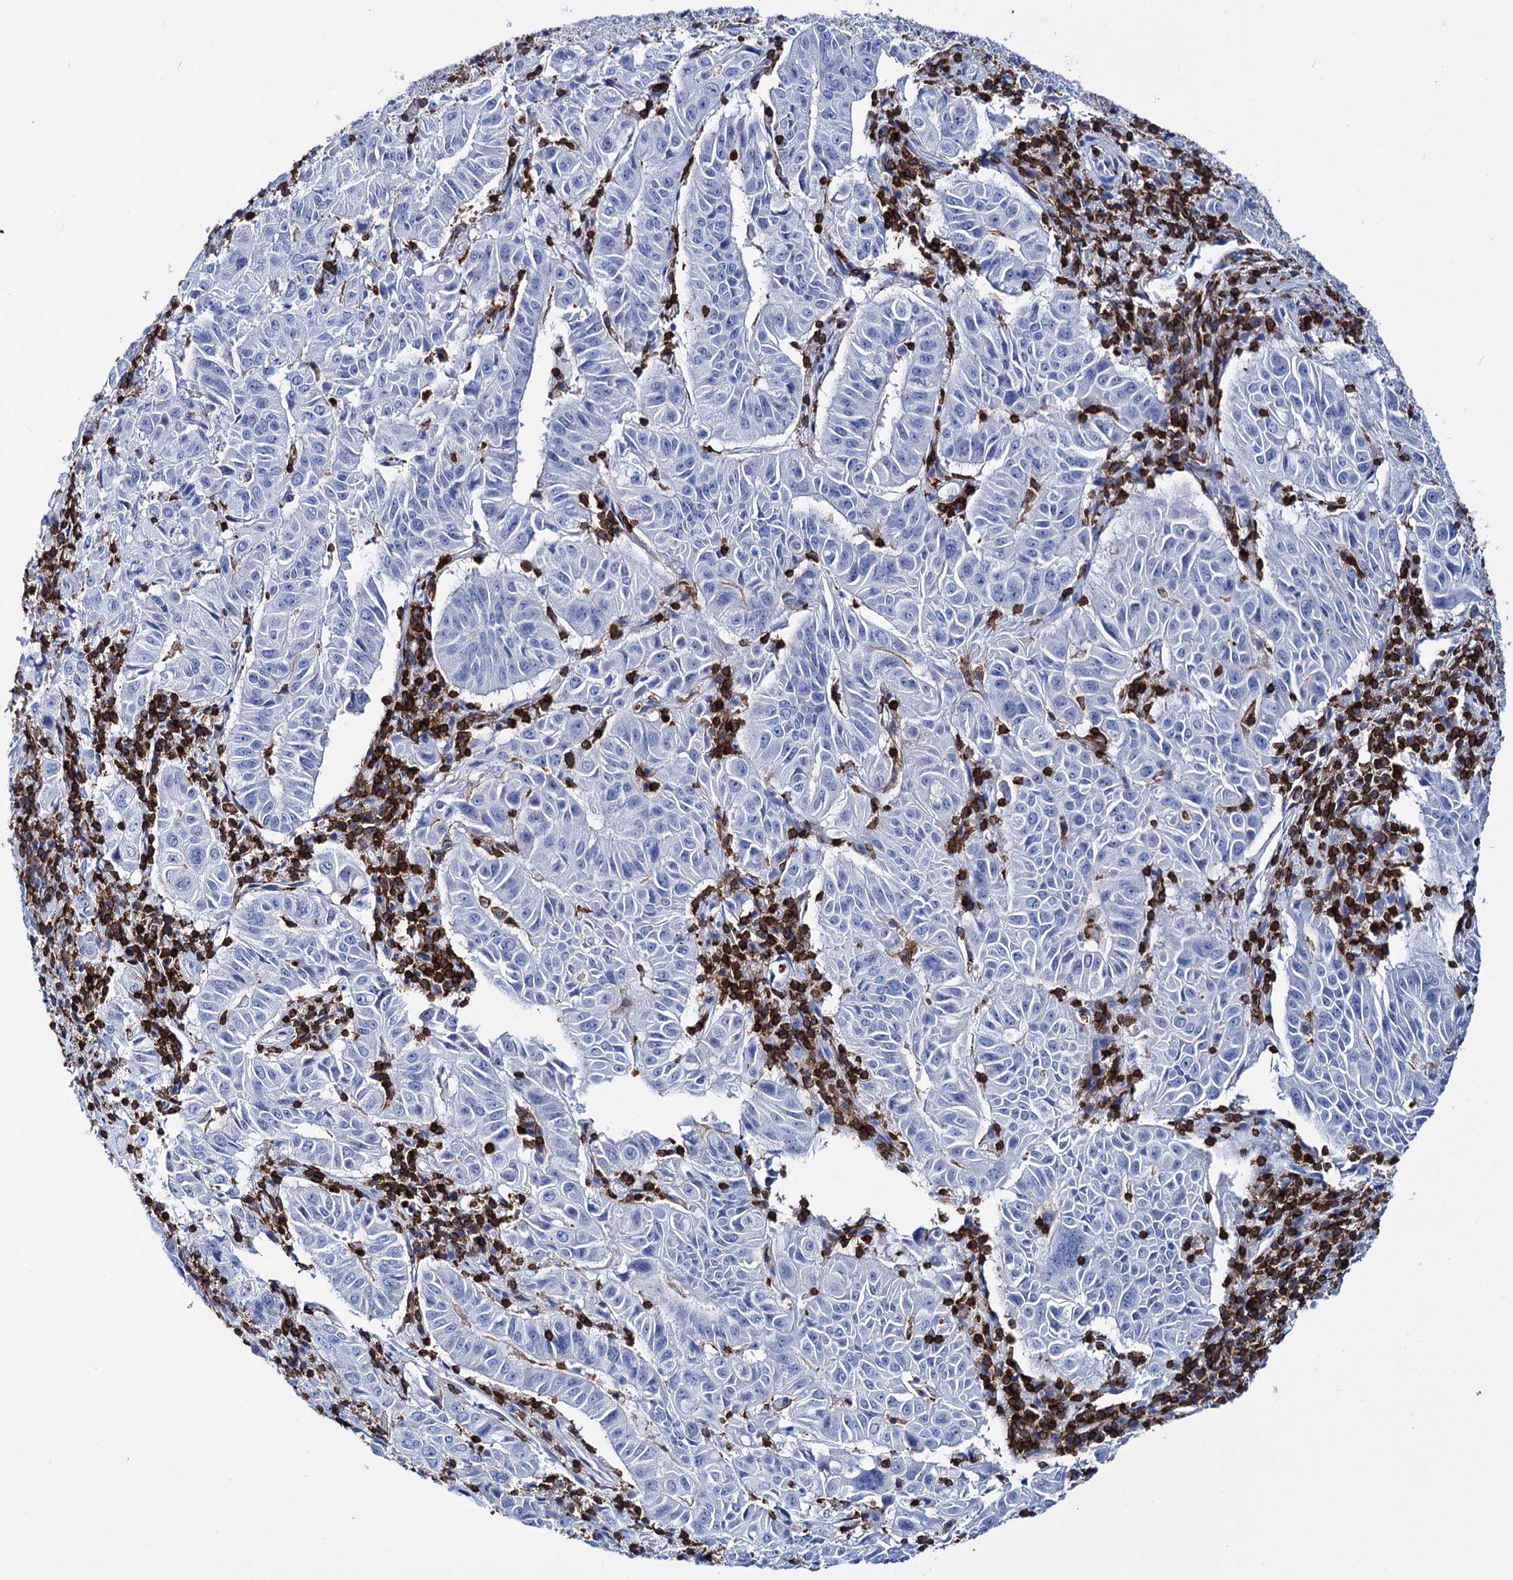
{"staining": {"intensity": "negative", "quantity": "none", "location": "none"}, "tissue": "pancreatic cancer", "cell_type": "Tumor cells", "image_type": "cancer", "snomed": [{"axis": "morphology", "description": "Adenocarcinoma, NOS"}, {"axis": "topography", "description": "Pancreas"}], "caption": "Adenocarcinoma (pancreatic) stained for a protein using immunohistochemistry (IHC) exhibits no positivity tumor cells.", "gene": "DEF6", "patient": {"sex": "male", "age": 63}}